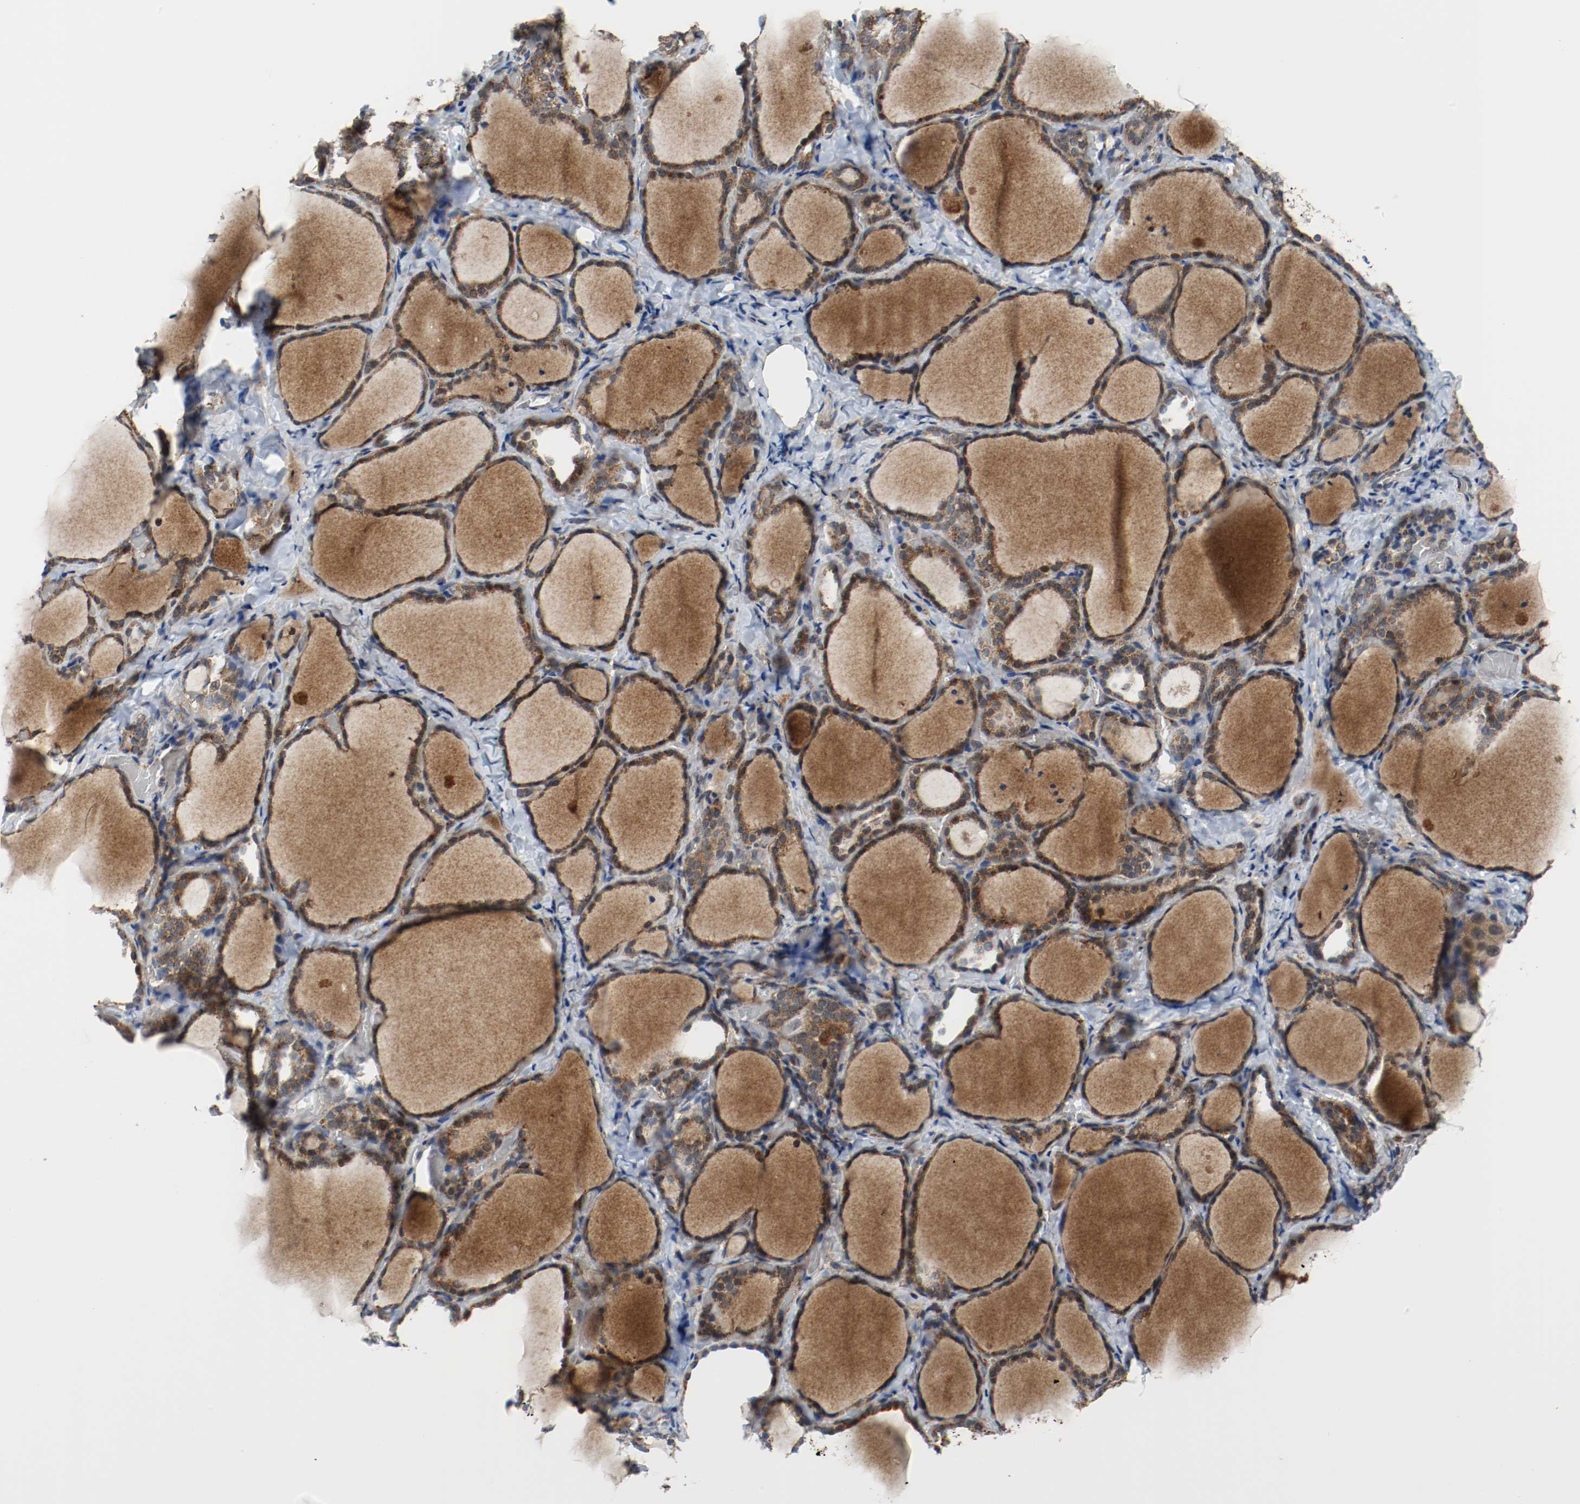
{"staining": {"intensity": "strong", "quantity": ">75%", "location": "cytoplasmic/membranous"}, "tissue": "thyroid gland", "cell_type": "Glandular cells", "image_type": "normal", "snomed": [{"axis": "morphology", "description": "Normal tissue, NOS"}, {"axis": "morphology", "description": "Papillary adenocarcinoma, NOS"}, {"axis": "topography", "description": "Thyroid gland"}], "caption": "Immunohistochemistry (IHC) histopathology image of unremarkable thyroid gland stained for a protein (brown), which exhibits high levels of strong cytoplasmic/membranous positivity in approximately >75% of glandular cells.", "gene": "TXNRD1", "patient": {"sex": "female", "age": 30}}